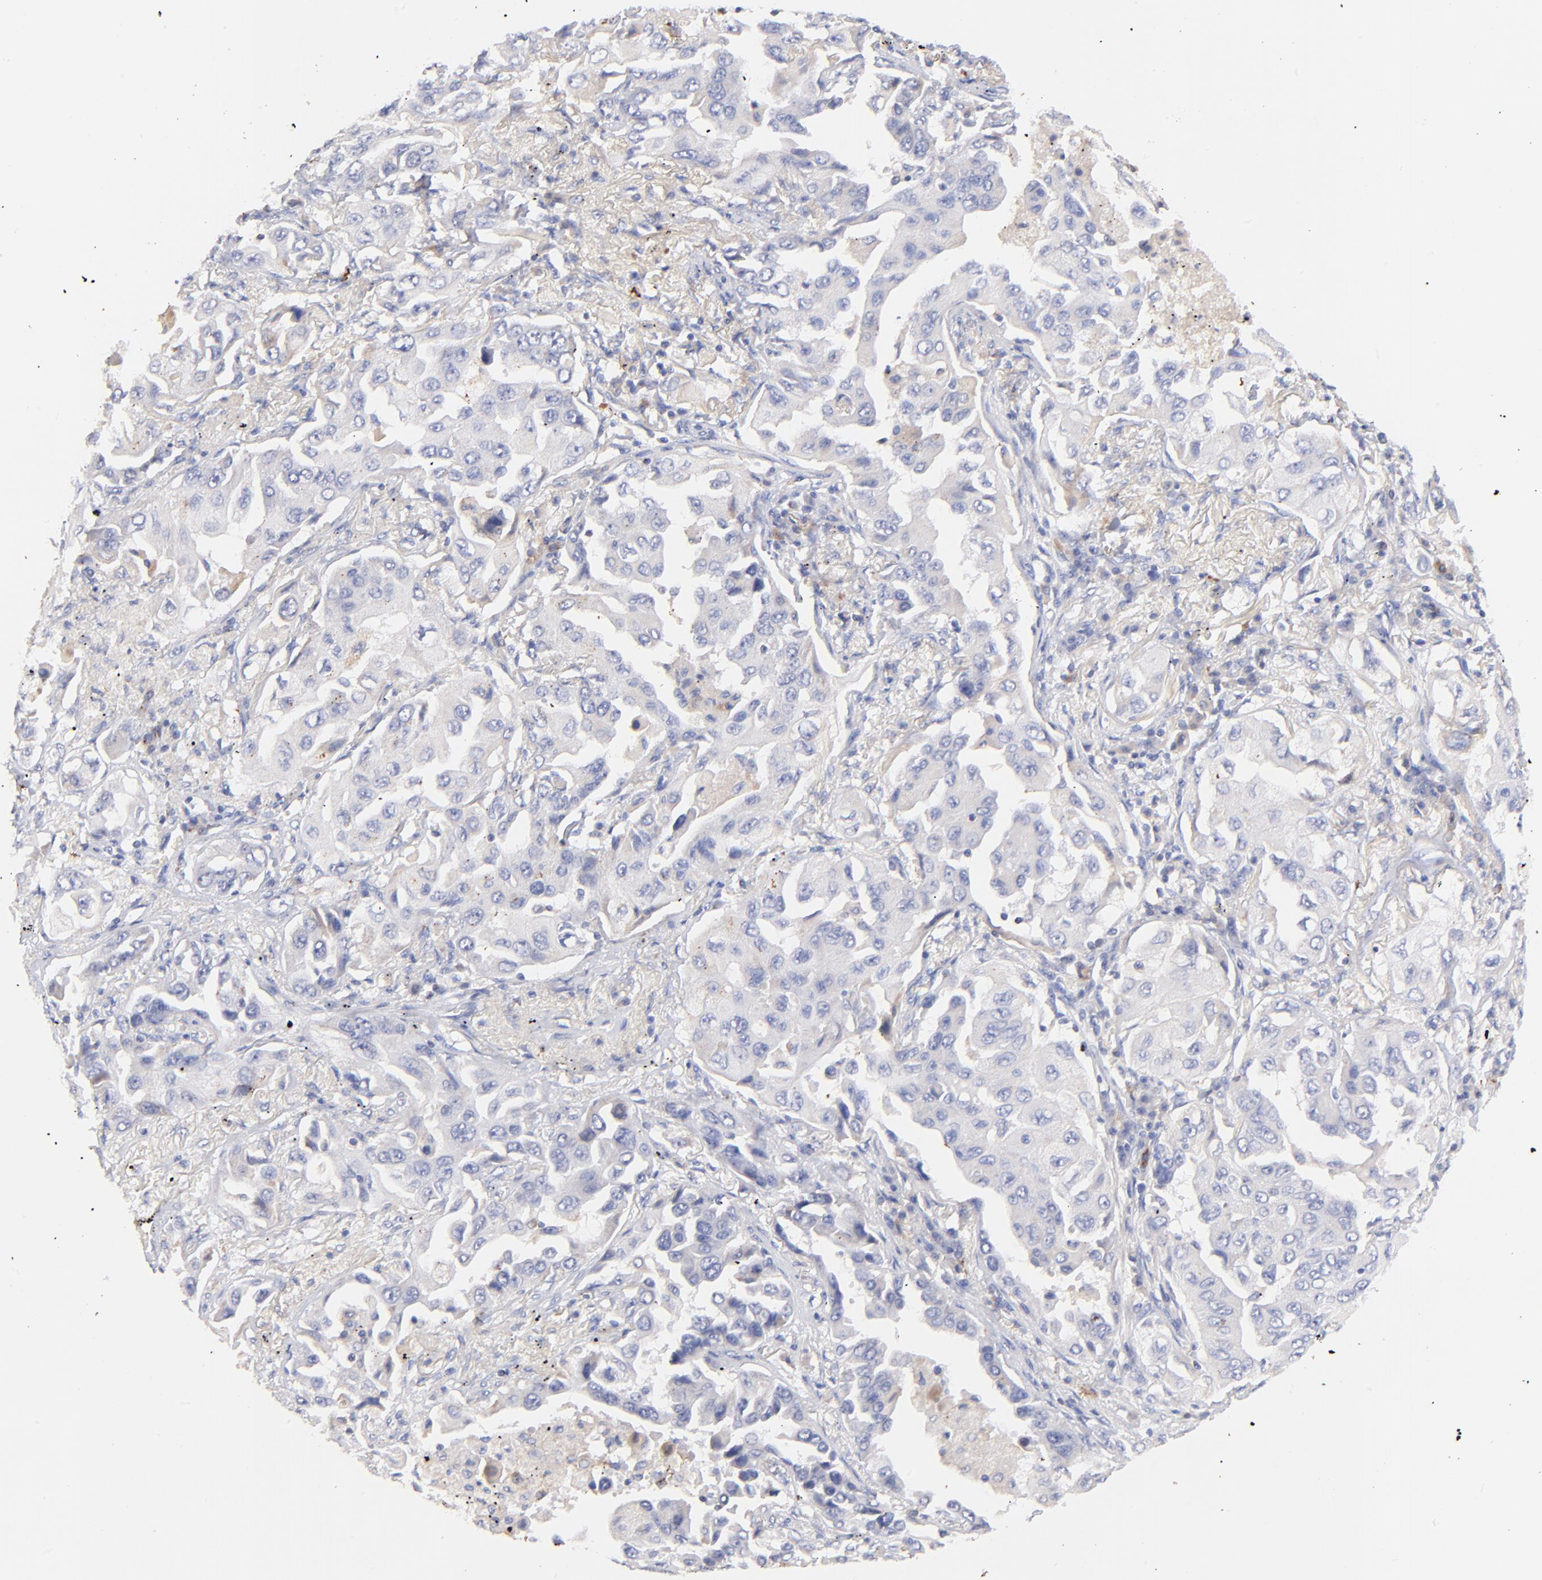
{"staining": {"intensity": "negative", "quantity": "none", "location": "none"}, "tissue": "lung cancer", "cell_type": "Tumor cells", "image_type": "cancer", "snomed": [{"axis": "morphology", "description": "Adenocarcinoma, NOS"}, {"axis": "topography", "description": "Lung"}], "caption": "The histopathology image shows no significant staining in tumor cells of lung cancer (adenocarcinoma). The staining is performed using DAB (3,3'-diaminobenzidine) brown chromogen with nuclei counter-stained in using hematoxylin.", "gene": "IGLV7-43", "patient": {"sex": "female", "age": 65}}